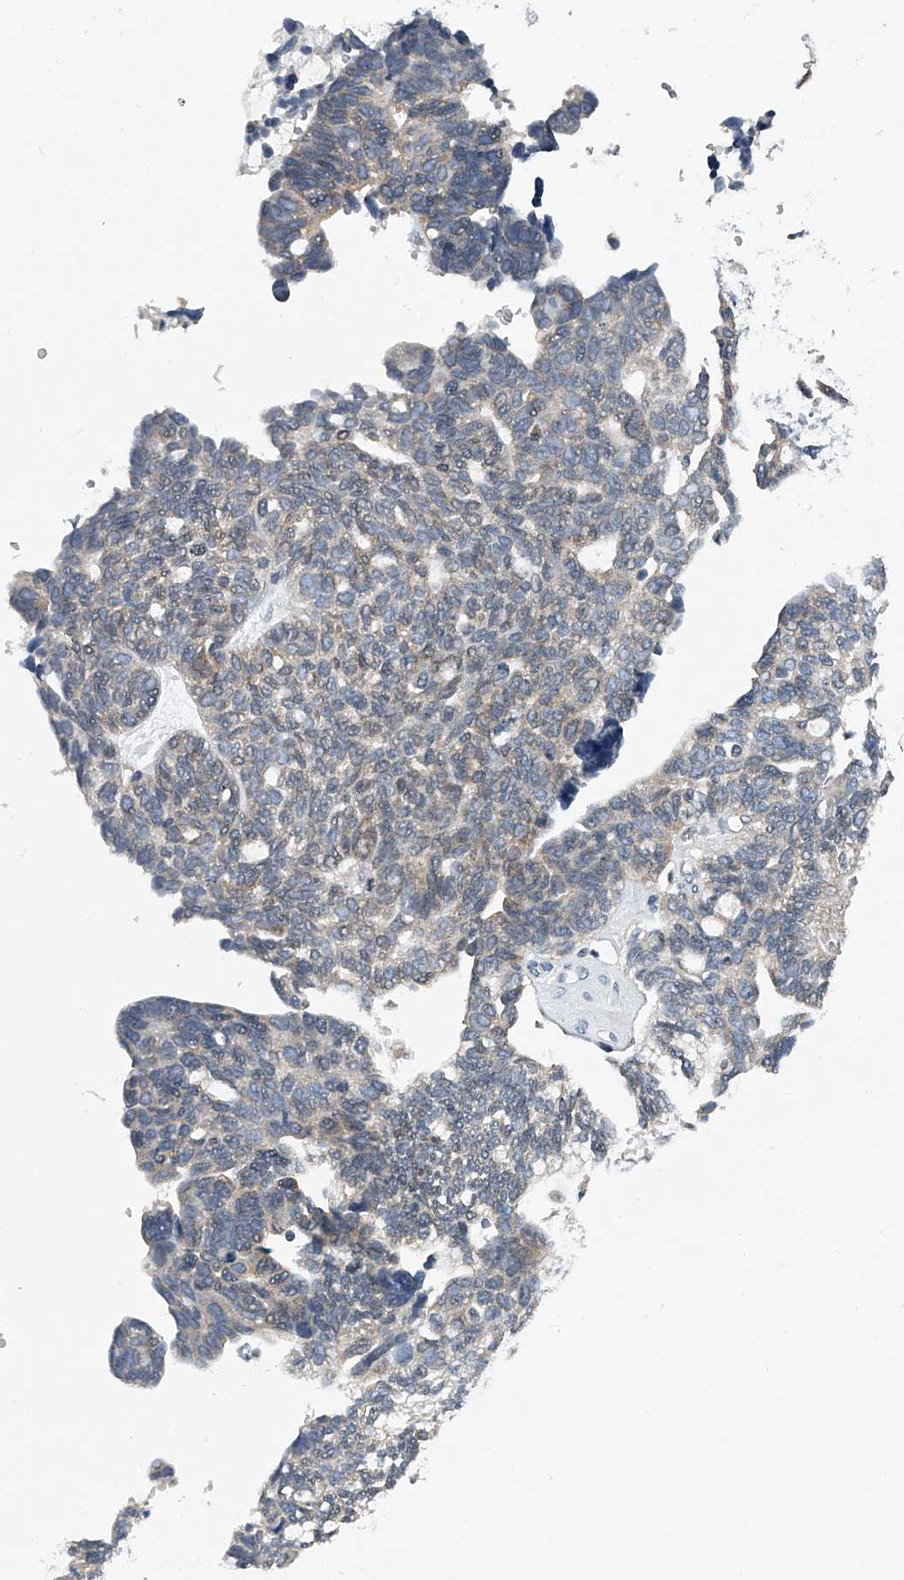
{"staining": {"intensity": "weak", "quantity": "<25%", "location": "cytoplasmic/membranous"}, "tissue": "ovarian cancer", "cell_type": "Tumor cells", "image_type": "cancer", "snomed": [{"axis": "morphology", "description": "Cystadenocarcinoma, serous, NOS"}, {"axis": "topography", "description": "Ovary"}], "caption": "Tumor cells are negative for protein expression in human ovarian serous cystadenocarcinoma.", "gene": "RNF5", "patient": {"sex": "female", "age": 79}}